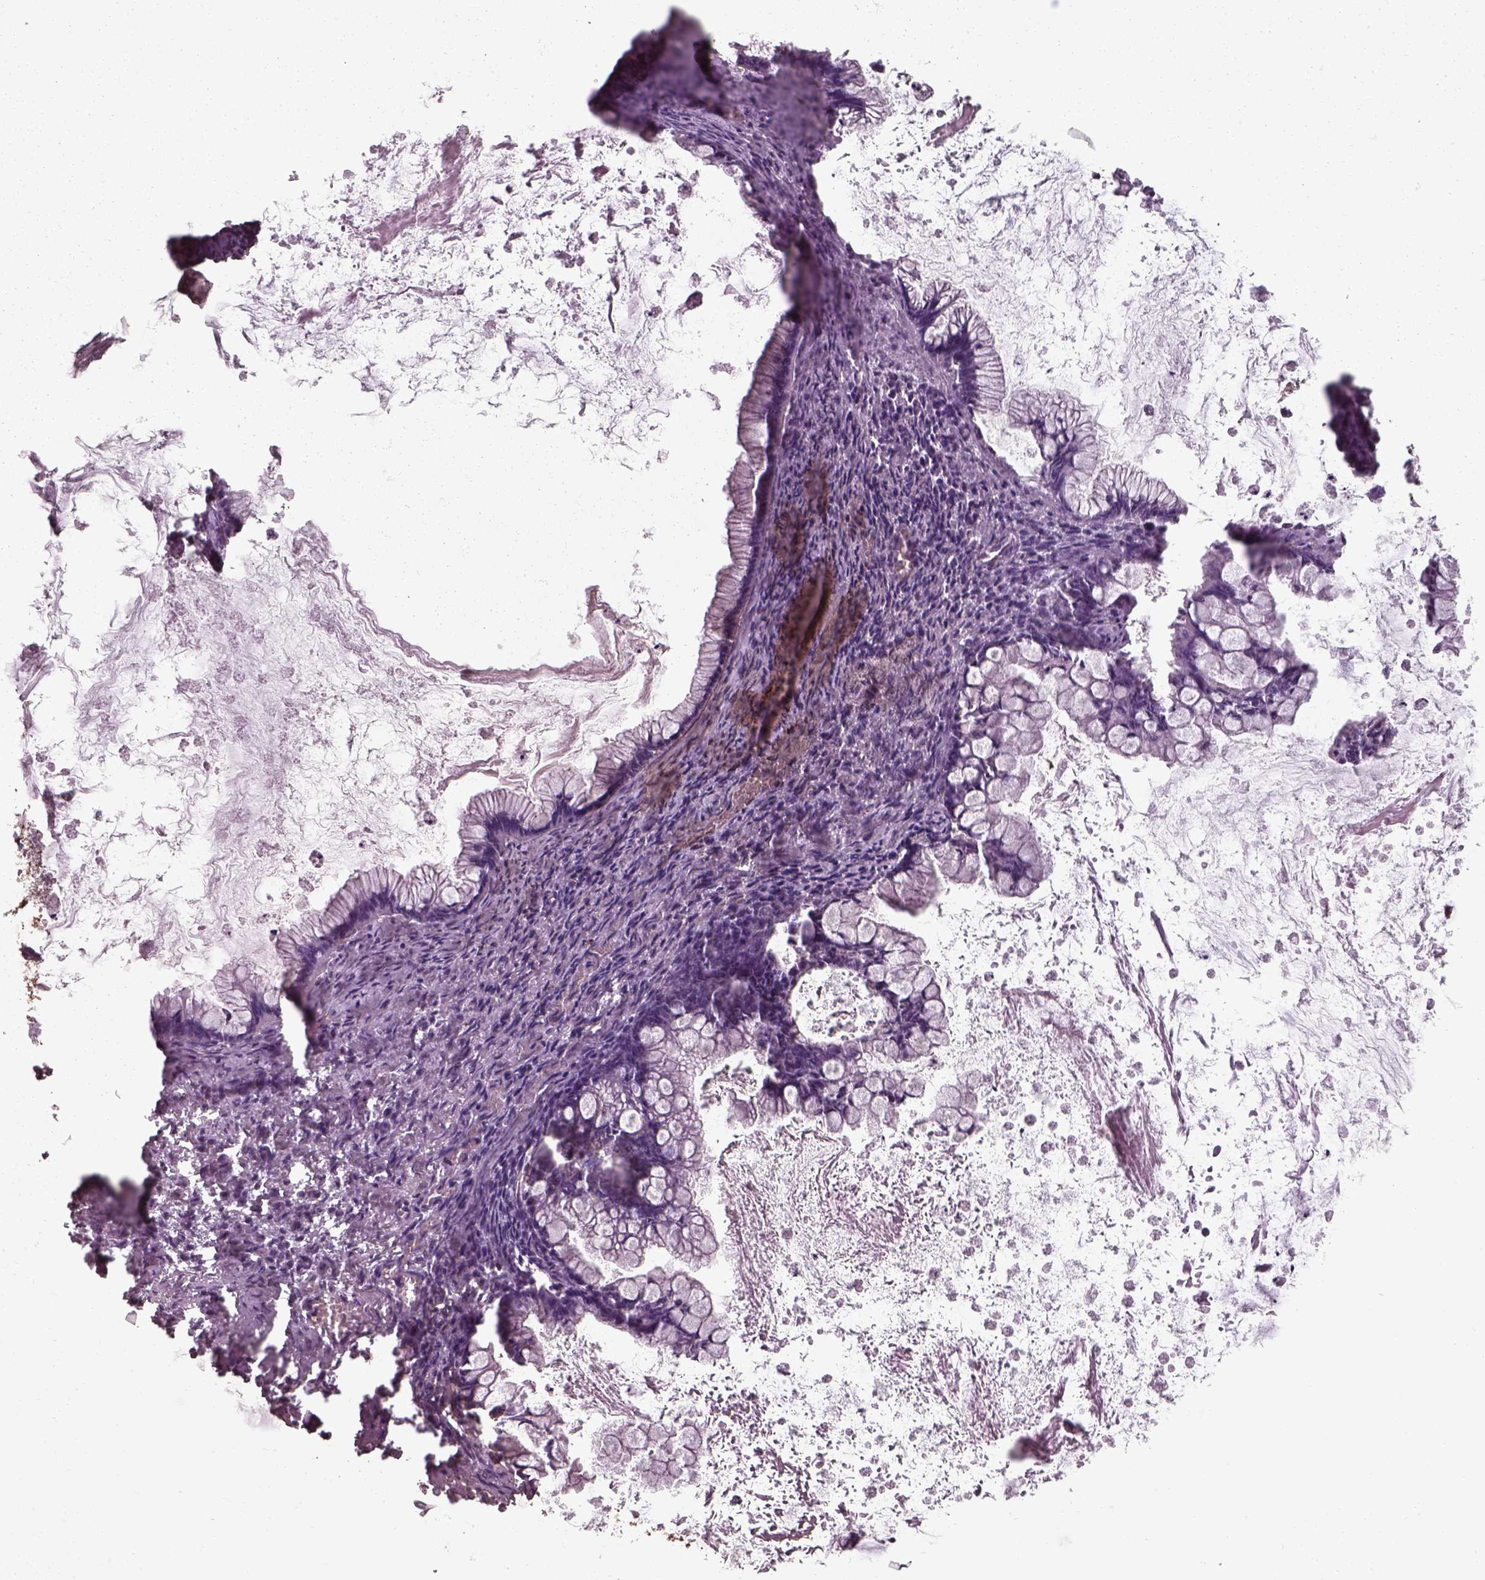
{"staining": {"intensity": "negative", "quantity": "none", "location": "none"}, "tissue": "ovarian cancer", "cell_type": "Tumor cells", "image_type": "cancer", "snomed": [{"axis": "morphology", "description": "Cystadenocarcinoma, mucinous, NOS"}, {"axis": "topography", "description": "Ovary"}], "caption": "An immunohistochemistry photomicrograph of ovarian cancer is shown. There is no staining in tumor cells of ovarian cancer.", "gene": "ISYNA1", "patient": {"sex": "female", "age": 67}}